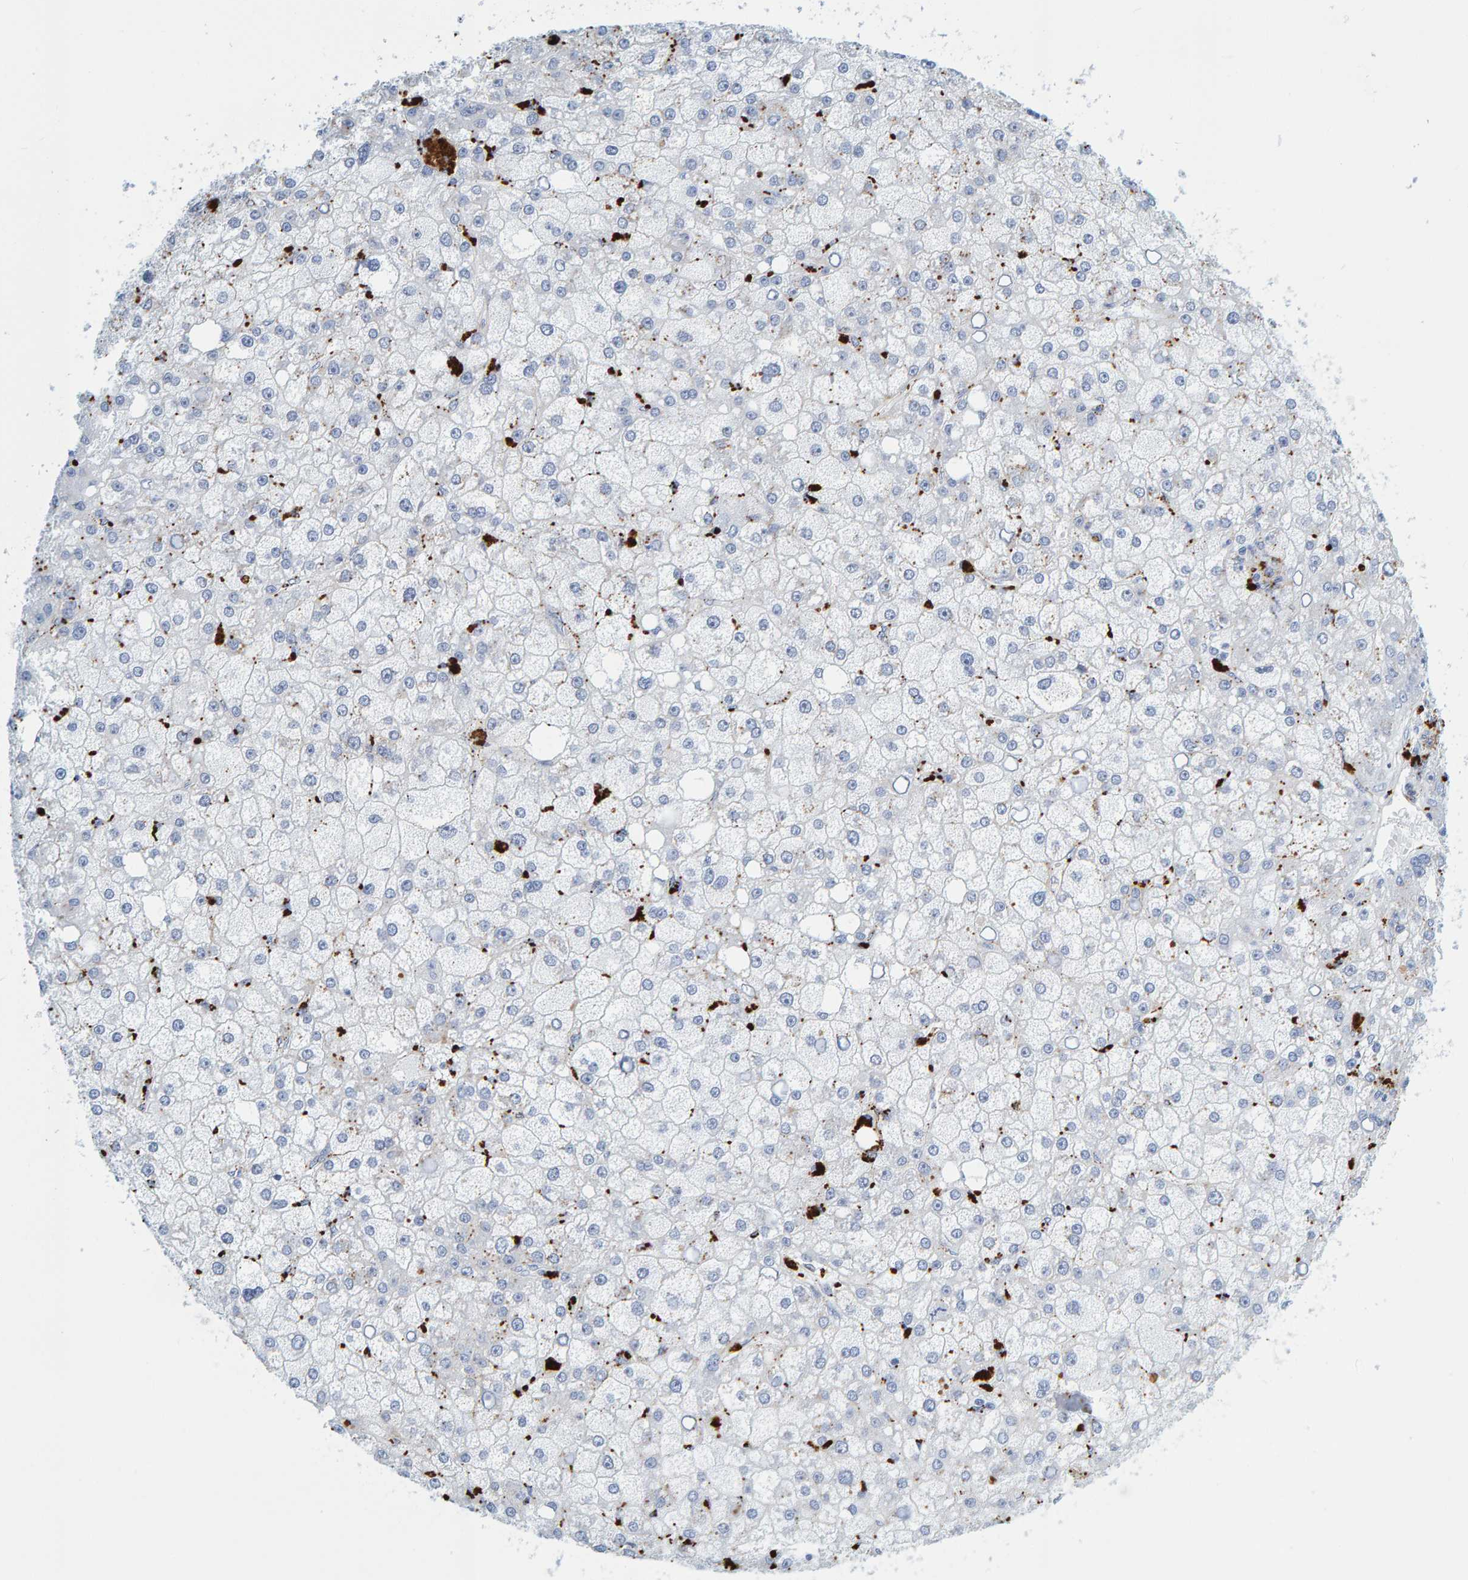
{"staining": {"intensity": "negative", "quantity": "none", "location": "none"}, "tissue": "liver cancer", "cell_type": "Tumor cells", "image_type": "cancer", "snomed": [{"axis": "morphology", "description": "Carcinoma, Hepatocellular, NOS"}, {"axis": "topography", "description": "Liver"}], "caption": "This is an immunohistochemistry image of liver cancer (hepatocellular carcinoma). There is no positivity in tumor cells.", "gene": "BIN3", "patient": {"sex": "male", "age": 67}}